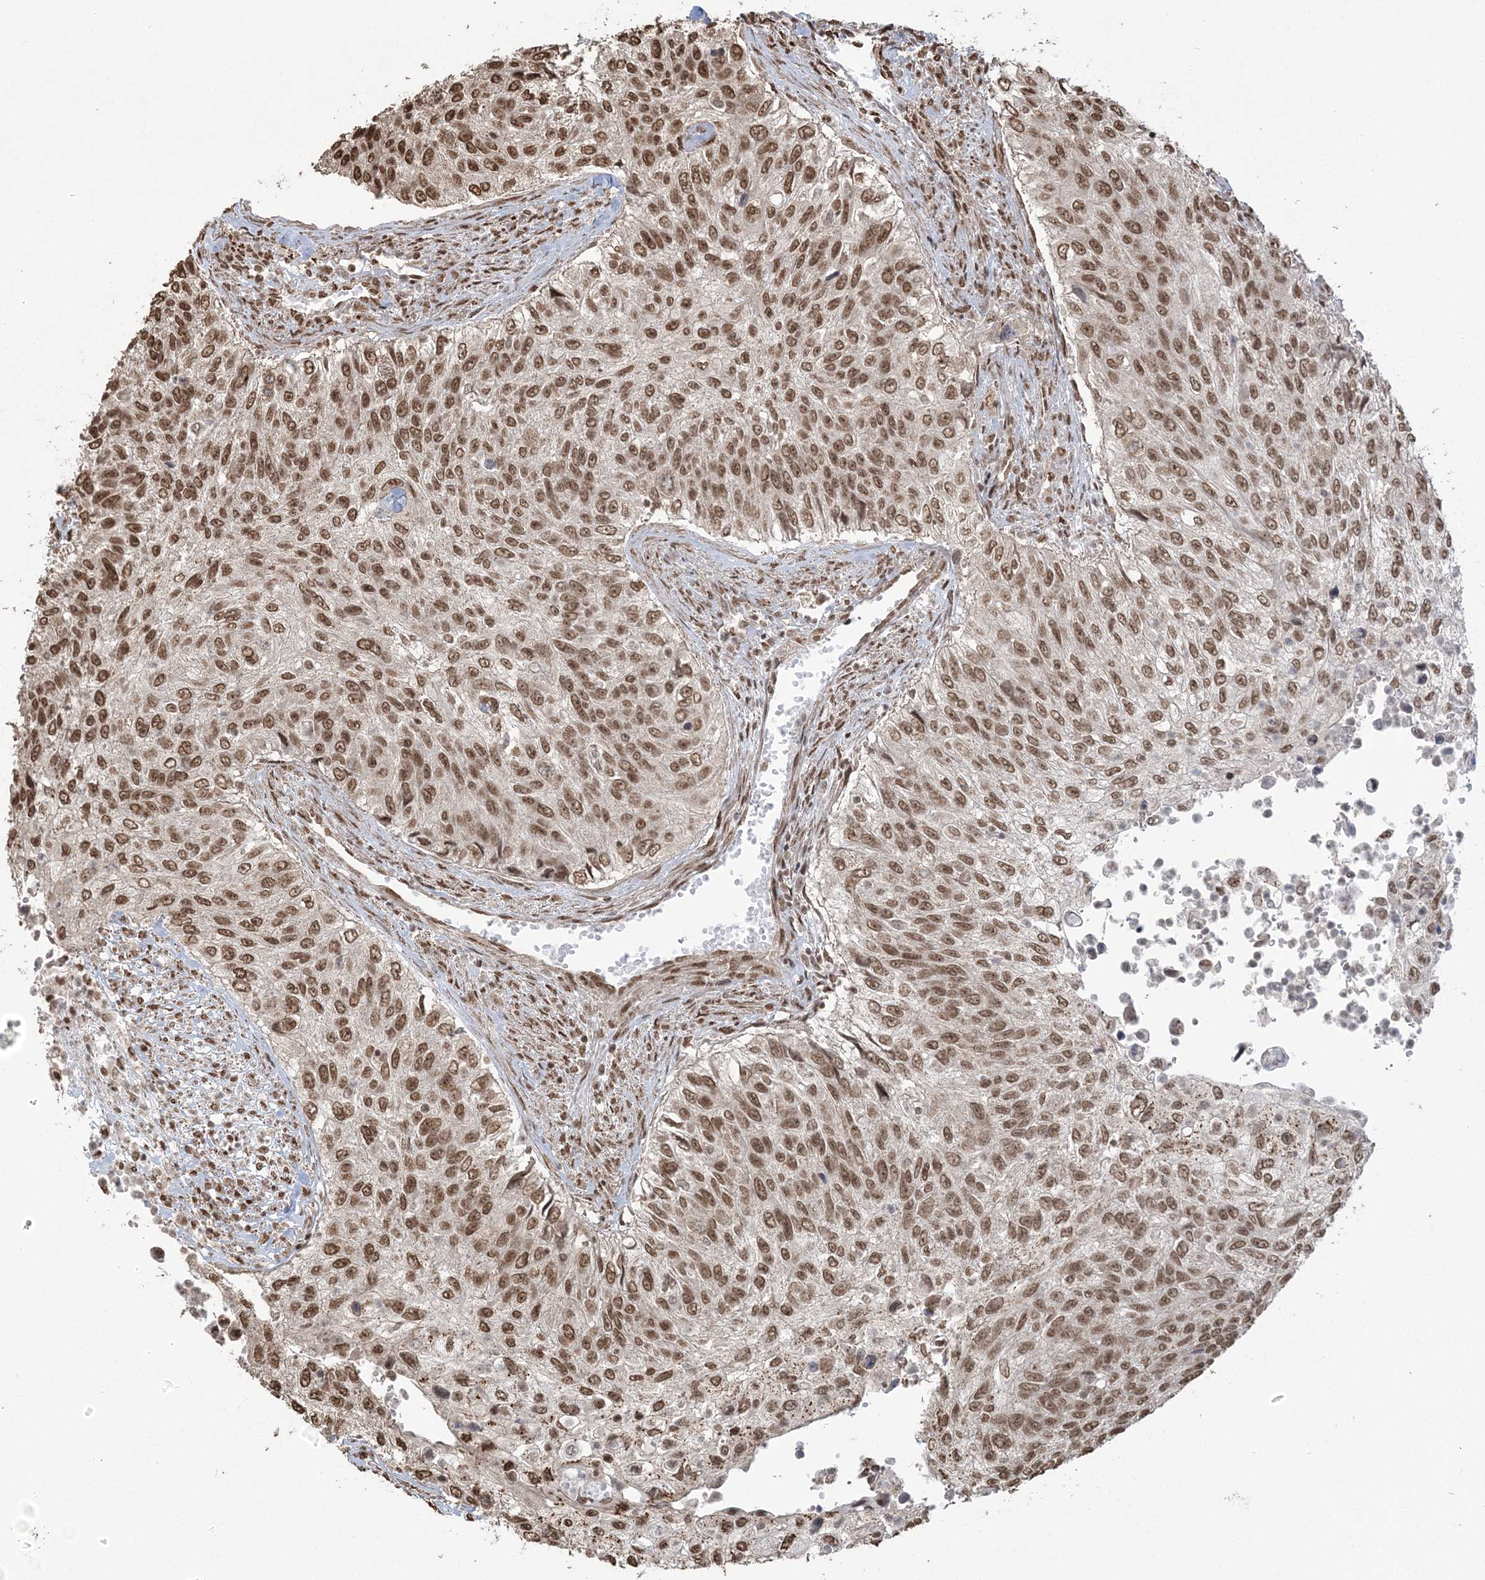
{"staining": {"intensity": "moderate", "quantity": ">75%", "location": "nuclear"}, "tissue": "urothelial cancer", "cell_type": "Tumor cells", "image_type": "cancer", "snomed": [{"axis": "morphology", "description": "Urothelial carcinoma, High grade"}, {"axis": "topography", "description": "Urinary bladder"}], "caption": "DAB immunohistochemical staining of urothelial carcinoma (high-grade) reveals moderate nuclear protein expression in approximately >75% of tumor cells.", "gene": "ZNF839", "patient": {"sex": "female", "age": 60}}